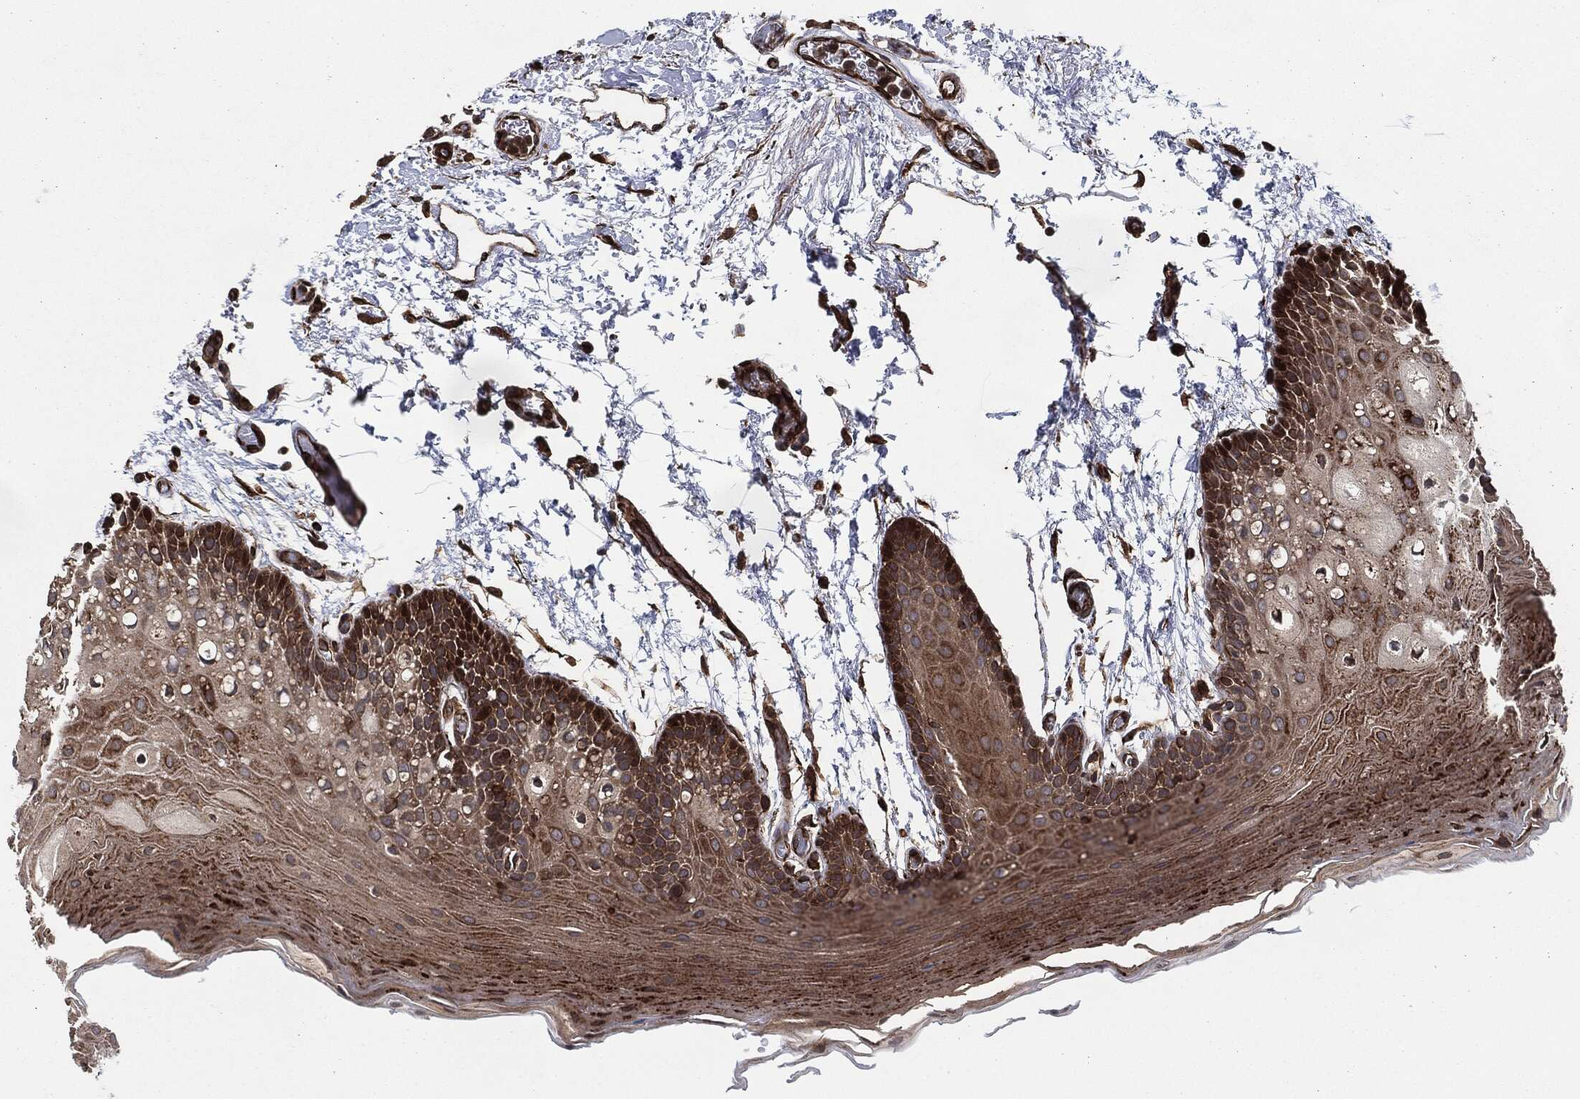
{"staining": {"intensity": "moderate", "quantity": "25%-75%", "location": "cytoplasmic/membranous"}, "tissue": "oral mucosa", "cell_type": "Squamous epithelial cells", "image_type": "normal", "snomed": [{"axis": "morphology", "description": "Normal tissue, NOS"}, {"axis": "topography", "description": "Oral tissue"}], "caption": "A photomicrograph of human oral mucosa stained for a protein displays moderate cytoplasmic/membranous brown staining in squamous epithelial cells. The protein of interest is shown in brown color, while the nuclei are stained blue.", "gene": "RAP1GDS1", "patient": {"sex": "male", "age": 62}}